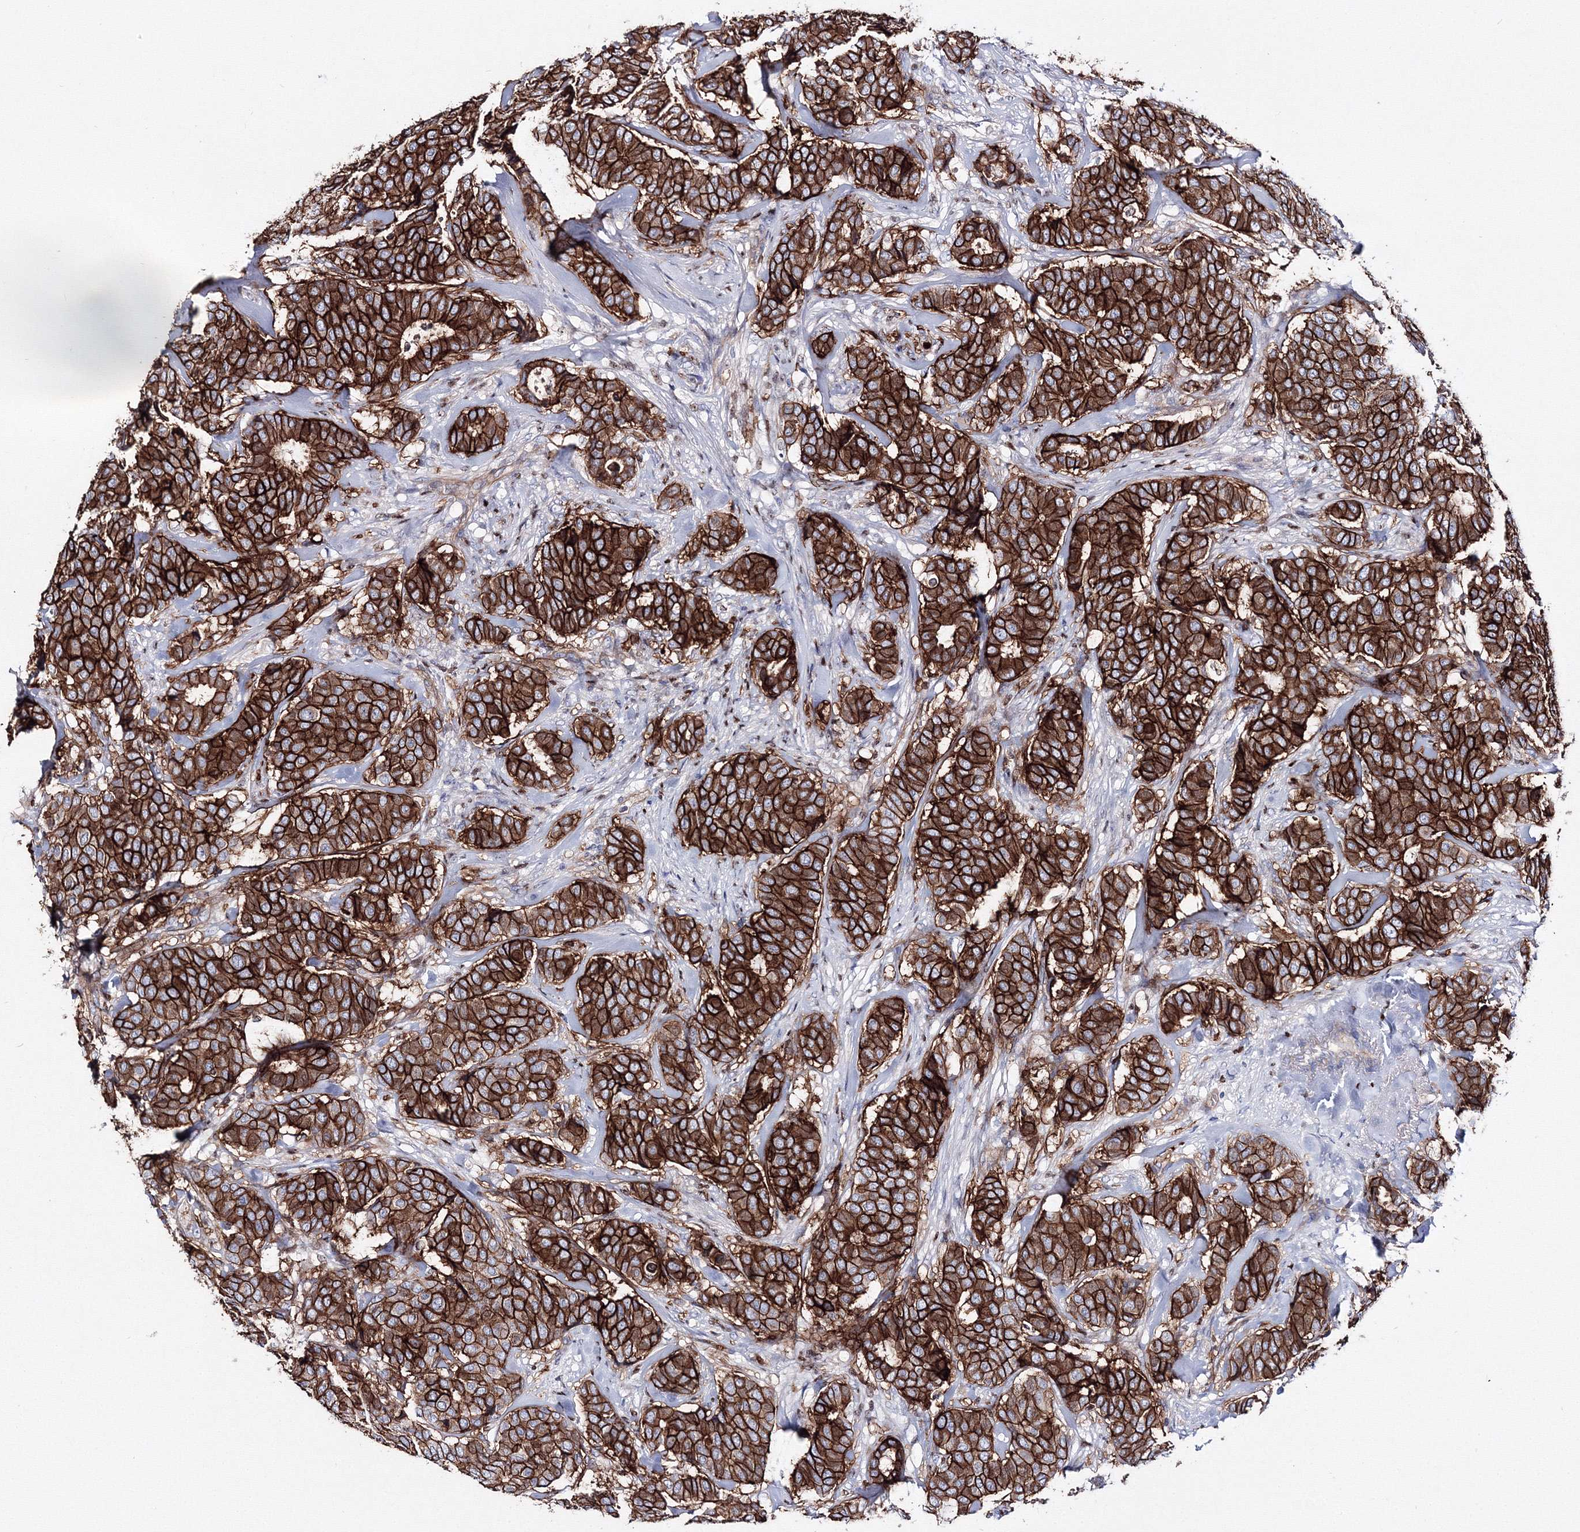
{"staining": {"intensity": "strong", "quantity": ">75%", "location": "cytoplasmic/membranous"}, "tissue": "breast cancer", "cell_type": "Tumor cells", "image_type": "cancer", "snomed": [{"axis": "morphology", "description": "Duct carcinoma"}, {"axis": "topography", "description": "Breast"}], "caption": "Strong cytoplasmic/membranous positivity is seen in approximately >75% of tumor cells in invasive ductal carcinoma (breast). The staining was performed using DAB to visualize the protein expression in brown, while the nuclei were stained in blue with hematoxylin (Magnification: 20x).", "gene": "C11orf52", "patient": {"sex": "female", "age": 75}}